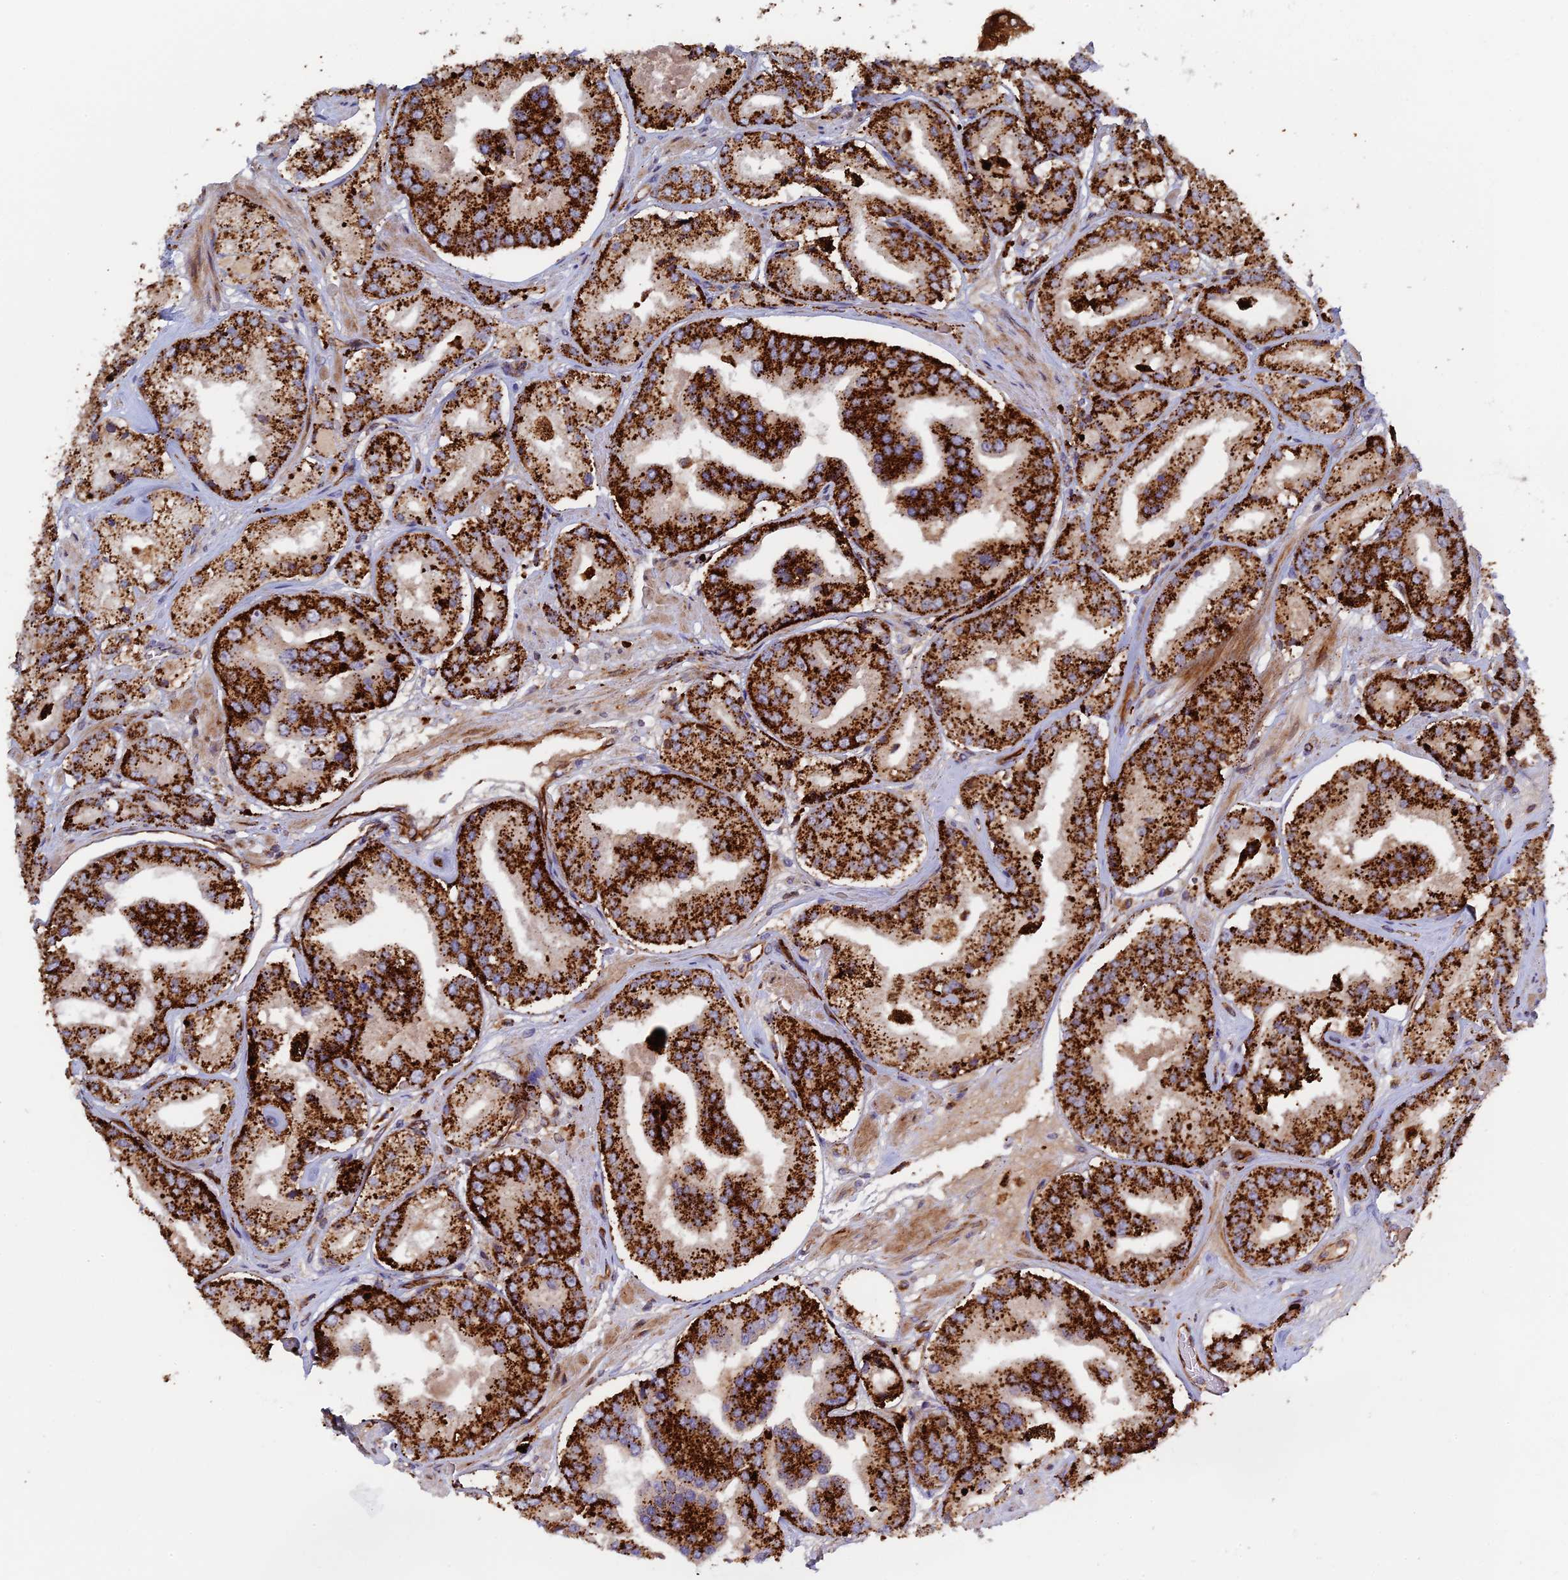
{"staining": {"intensity": "strong", "quantity": ">75%", "location": "cytoplasmic/membranous"}, "tissue": "prostate cancer", "cell_type": "Tumor cells", "image_type": "cancer", "snomed": [{"axis": "morphology", "description": "Adenocarcinoma, High grade"}, {"axis": "topography", "description": "Prostate"}], "caption": "Protein positivity by immunohistochemistry (IHC) displays strong cytoplasmic/membranous positivity in approximately >75% of tumor cells in prostate cancer (high-grade adenocarcinoma).", "gene": "PPP2R3C", "patient": {"sex": "male", "age": 63}}